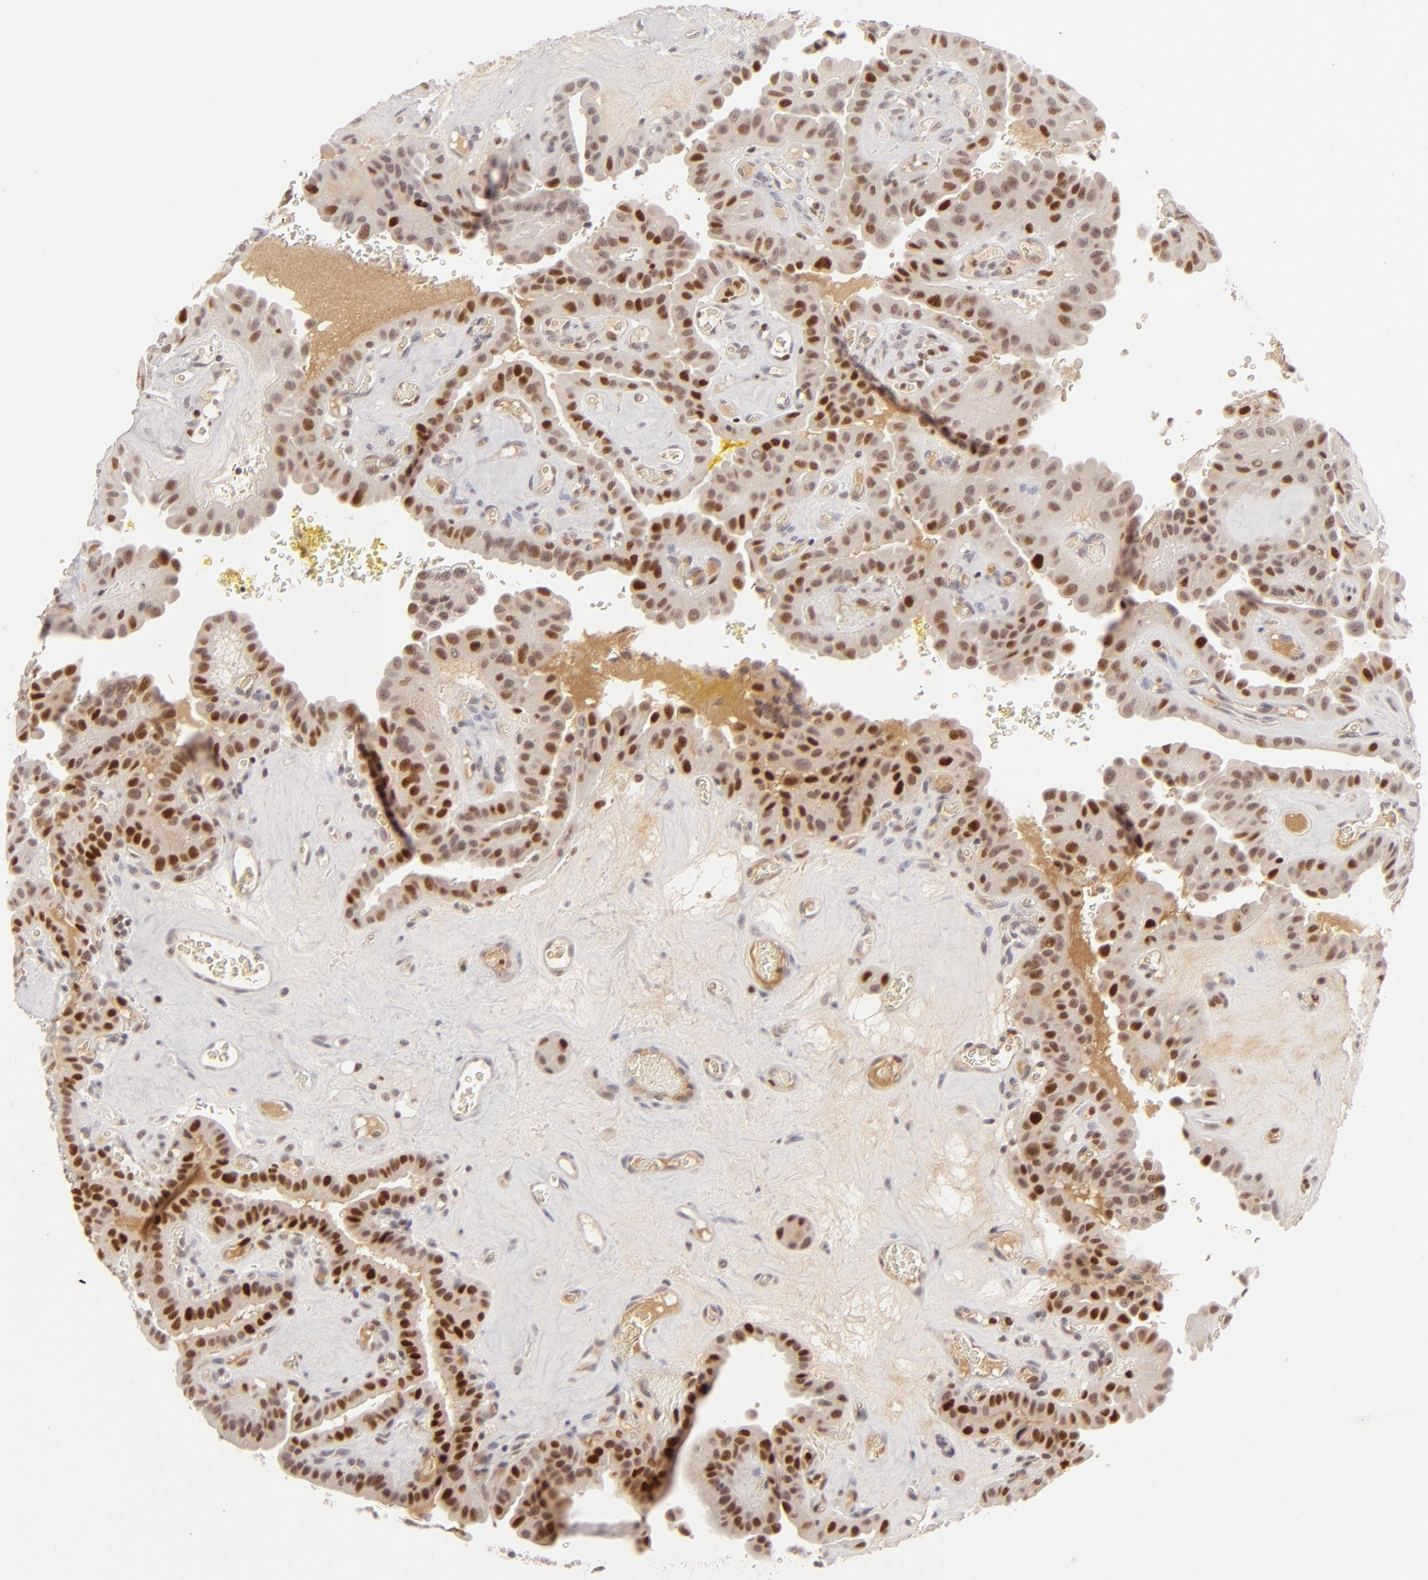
{"staining": {"intensity": "strong", "quantity": "25%-75%", "location": "nuclear"}, "tissue": "thyroid cancer", "cell_type": "Tumor cells", "image_type": "cancer", "snomed": [{"axis": "morphology", "description": "Papillary adenocarcinoma, NOS"}, {"axis": "topography", "description": "Thyroid gland"}], "caption": "Tumor cells demonstrate strong nuclear staining in approximately 25%-75% of cells in thyroid papillary adenocarcinoma. The protein is shown in brown color, while the nuclei are stained blue.", "gene": "FEN1", "patient": {"sex": "male", "age": 87}}